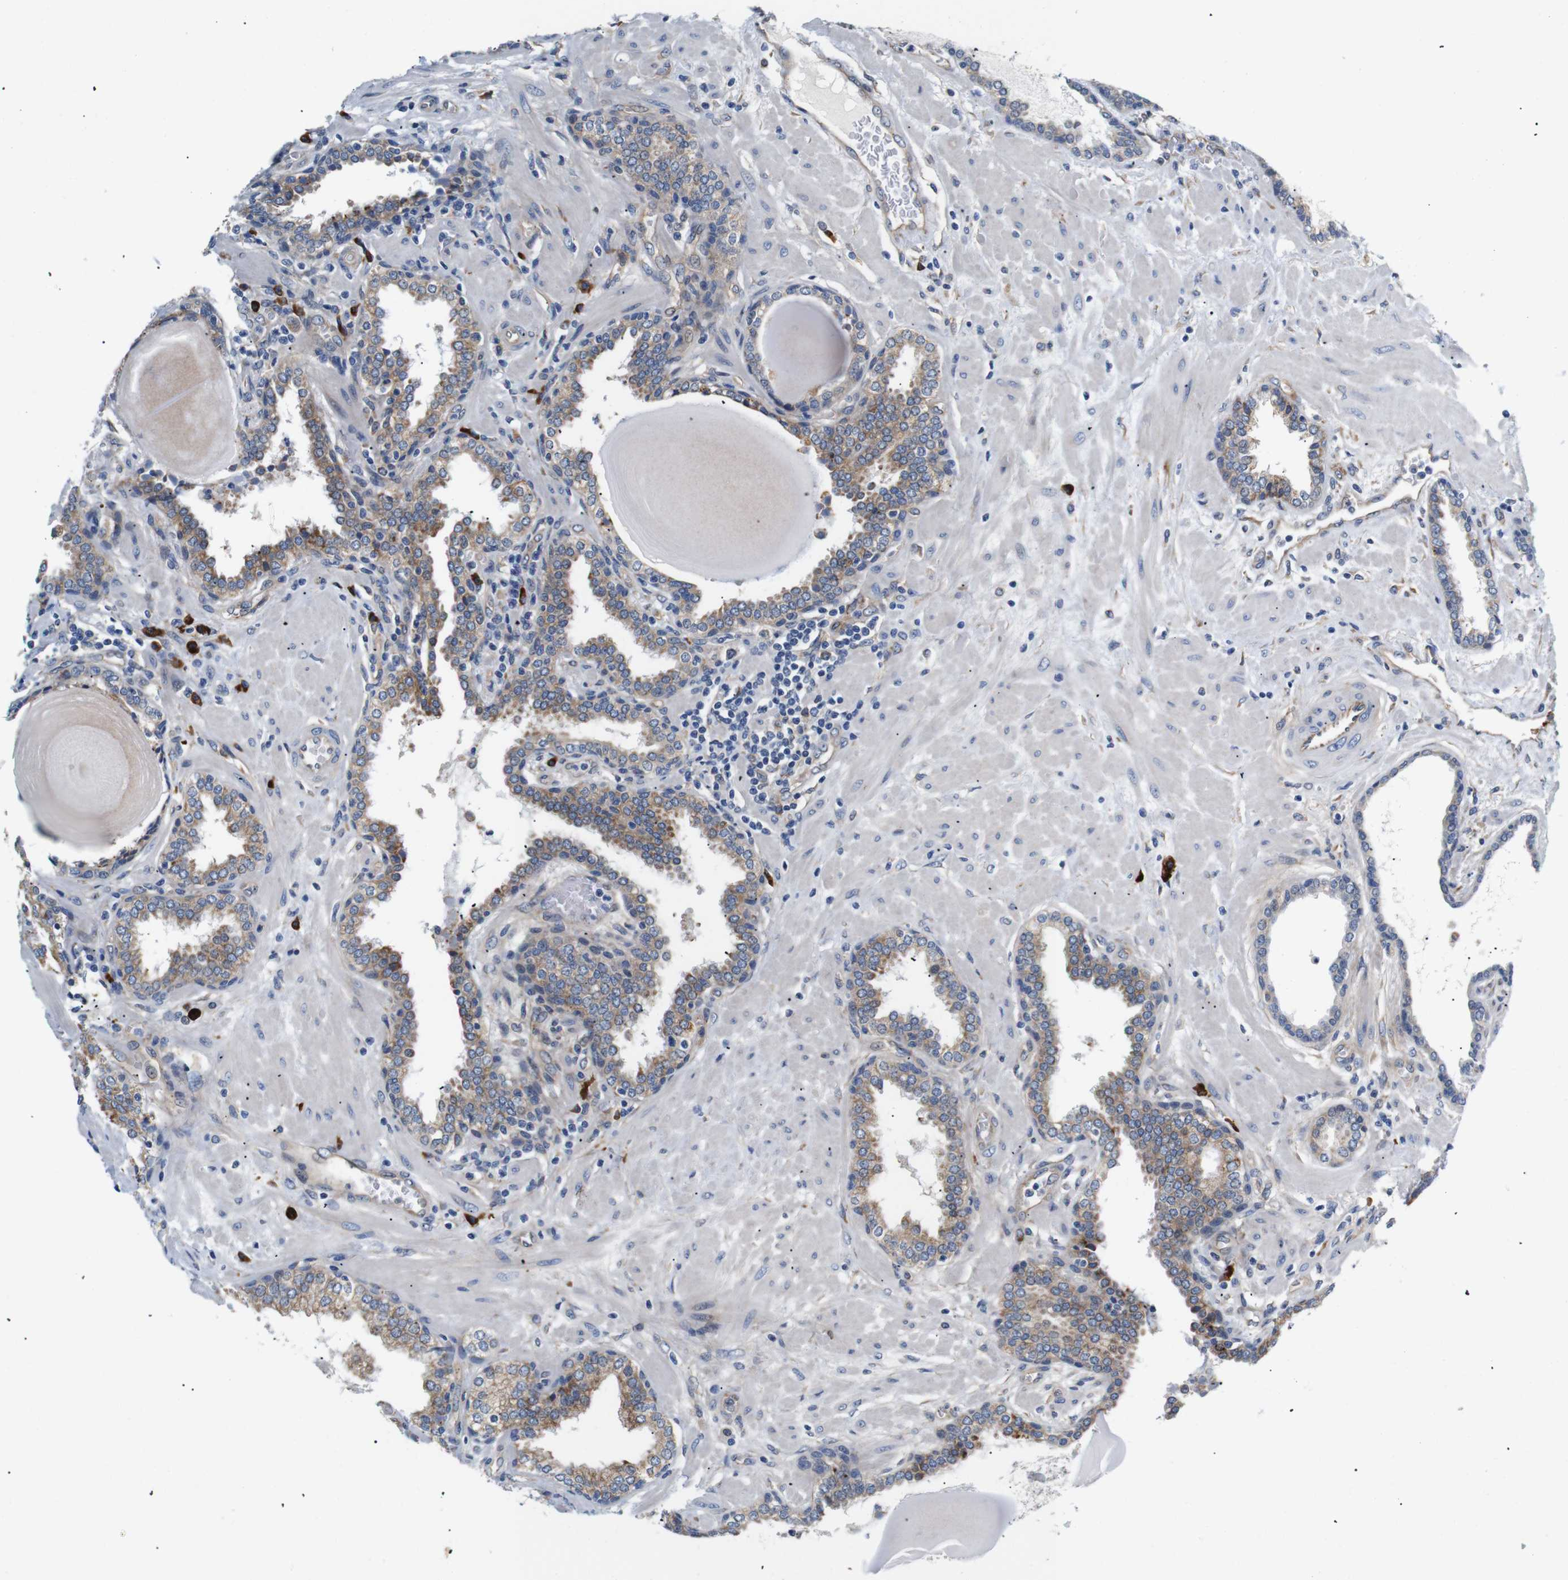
{"staining": {"intensity": "moderate", "quantity": "25%-75%", "location": "cytoplasmic/membranous"}, "tissue": "prostate", "cell_type": "Glandular cells", "image_type": "normal", "snomed": [{"axis": "morphology", "description": "Normal tissue, NOS"}, {"axis": "topography", "description": "Prostate"}], "caption": "An image showing moderate cytoplasmic/membranous staining in about 25%-75% of glandular cells in normal prostate, as visualized by brown immunohistochemical staining.", "gene": "UBE2G2", "patient": {"sex": "male", "age": 51}}